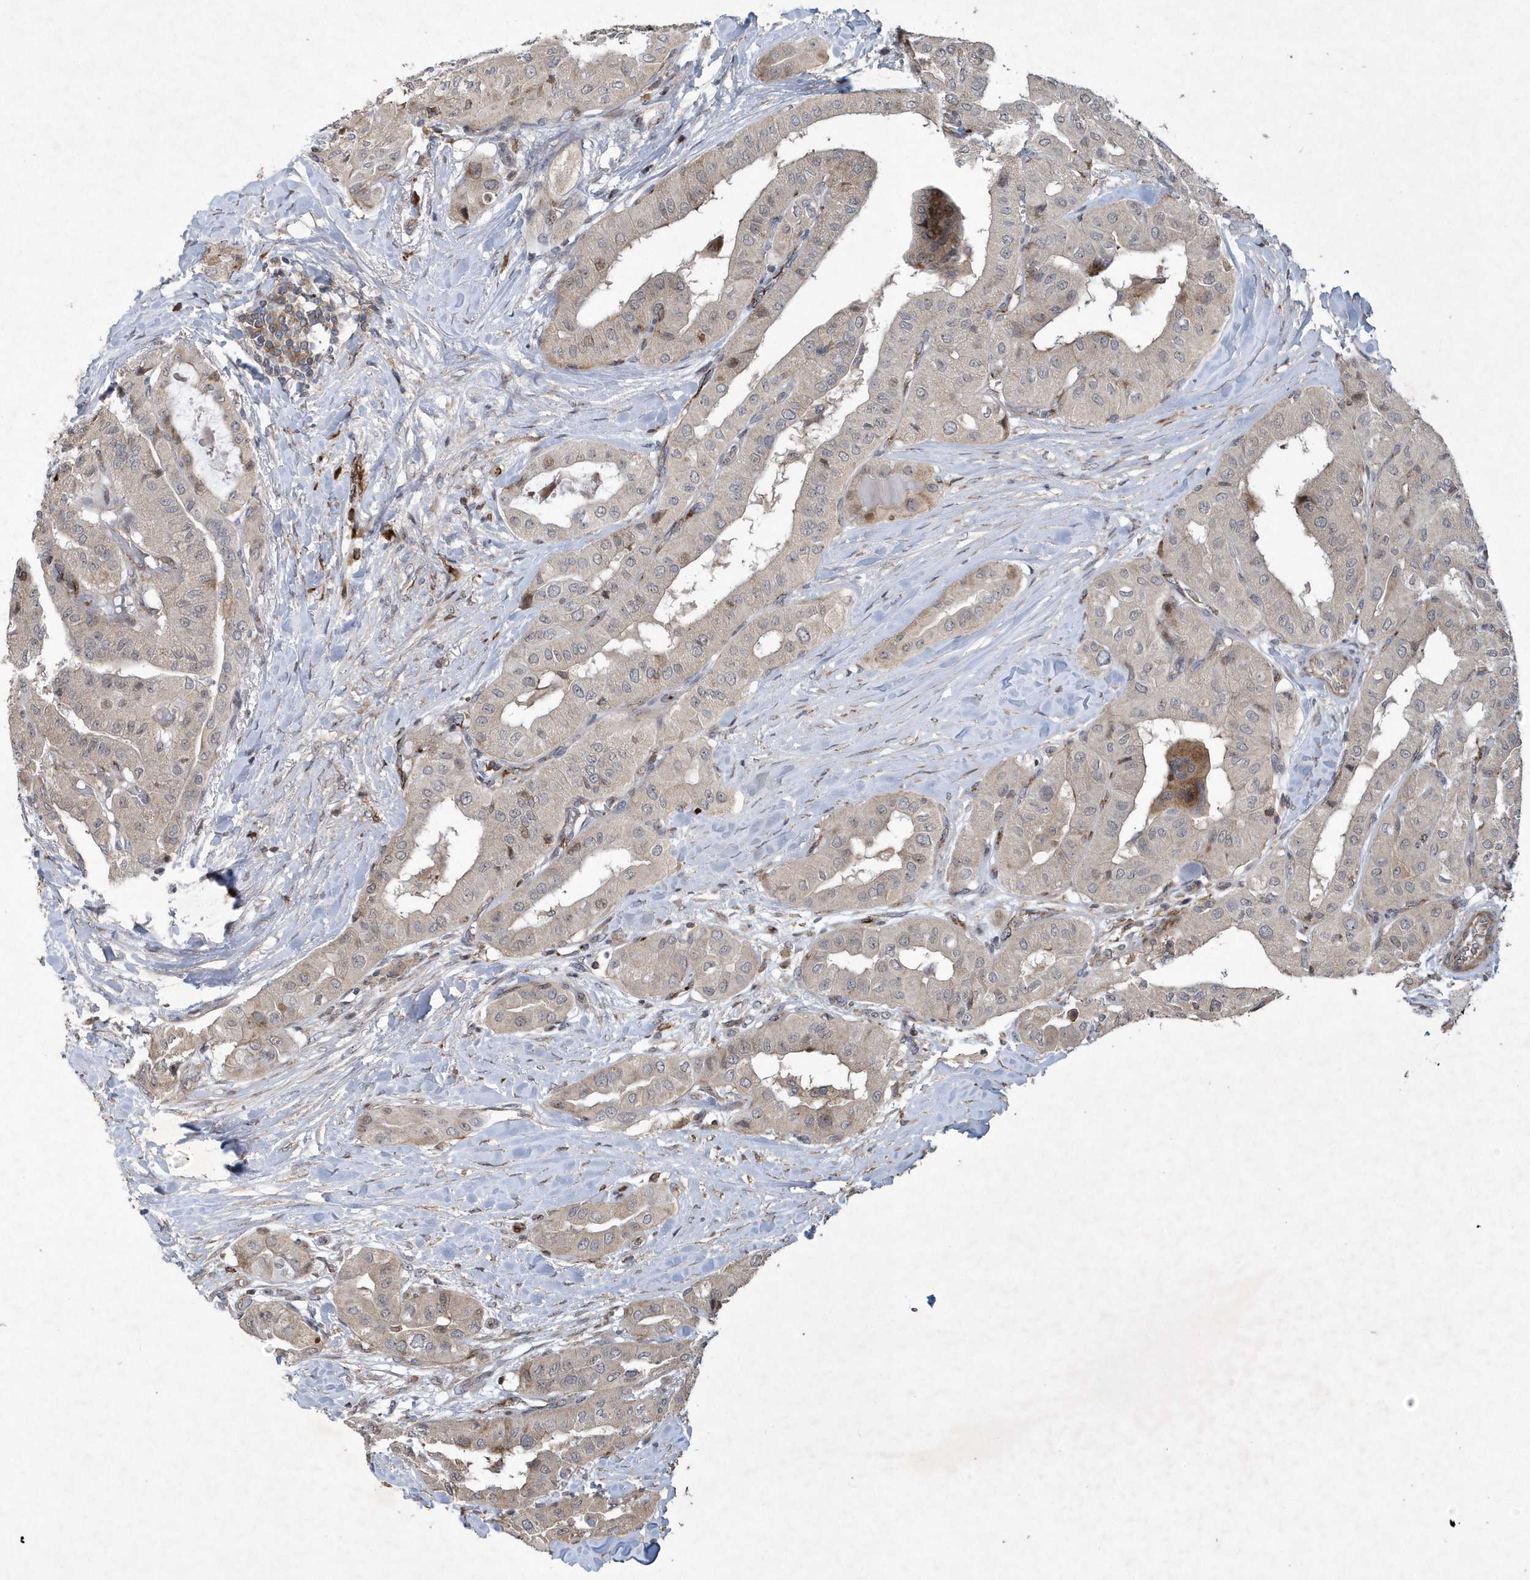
{"staining": {"intensity": "moderate", "quantity": "<25%", "location": "cytoplasmic/membranous"}, "tissue": "thyroid cancer", "cell_type": "Tumor cells", "image_type": "cancer", "snomed": [{"axis": "morphology", "description": "Papillary adenocarcinoma, NOS"}, {"axis": "topography", "description": "Thyroid gland"}], "caption": "Immunohistochemistry histopathology image of neoplastic tissue: human thyroid cancer stained using immunohistochemistry (IHC) exhibits low levels of moderate protein expression localized specifically in the cytoplasmic/membranous of tumor cells, appearing as a cytoplasmic/membranous brown color.", "gene": "N4BP2", "patient": {"sex": "female", "age": 59}}